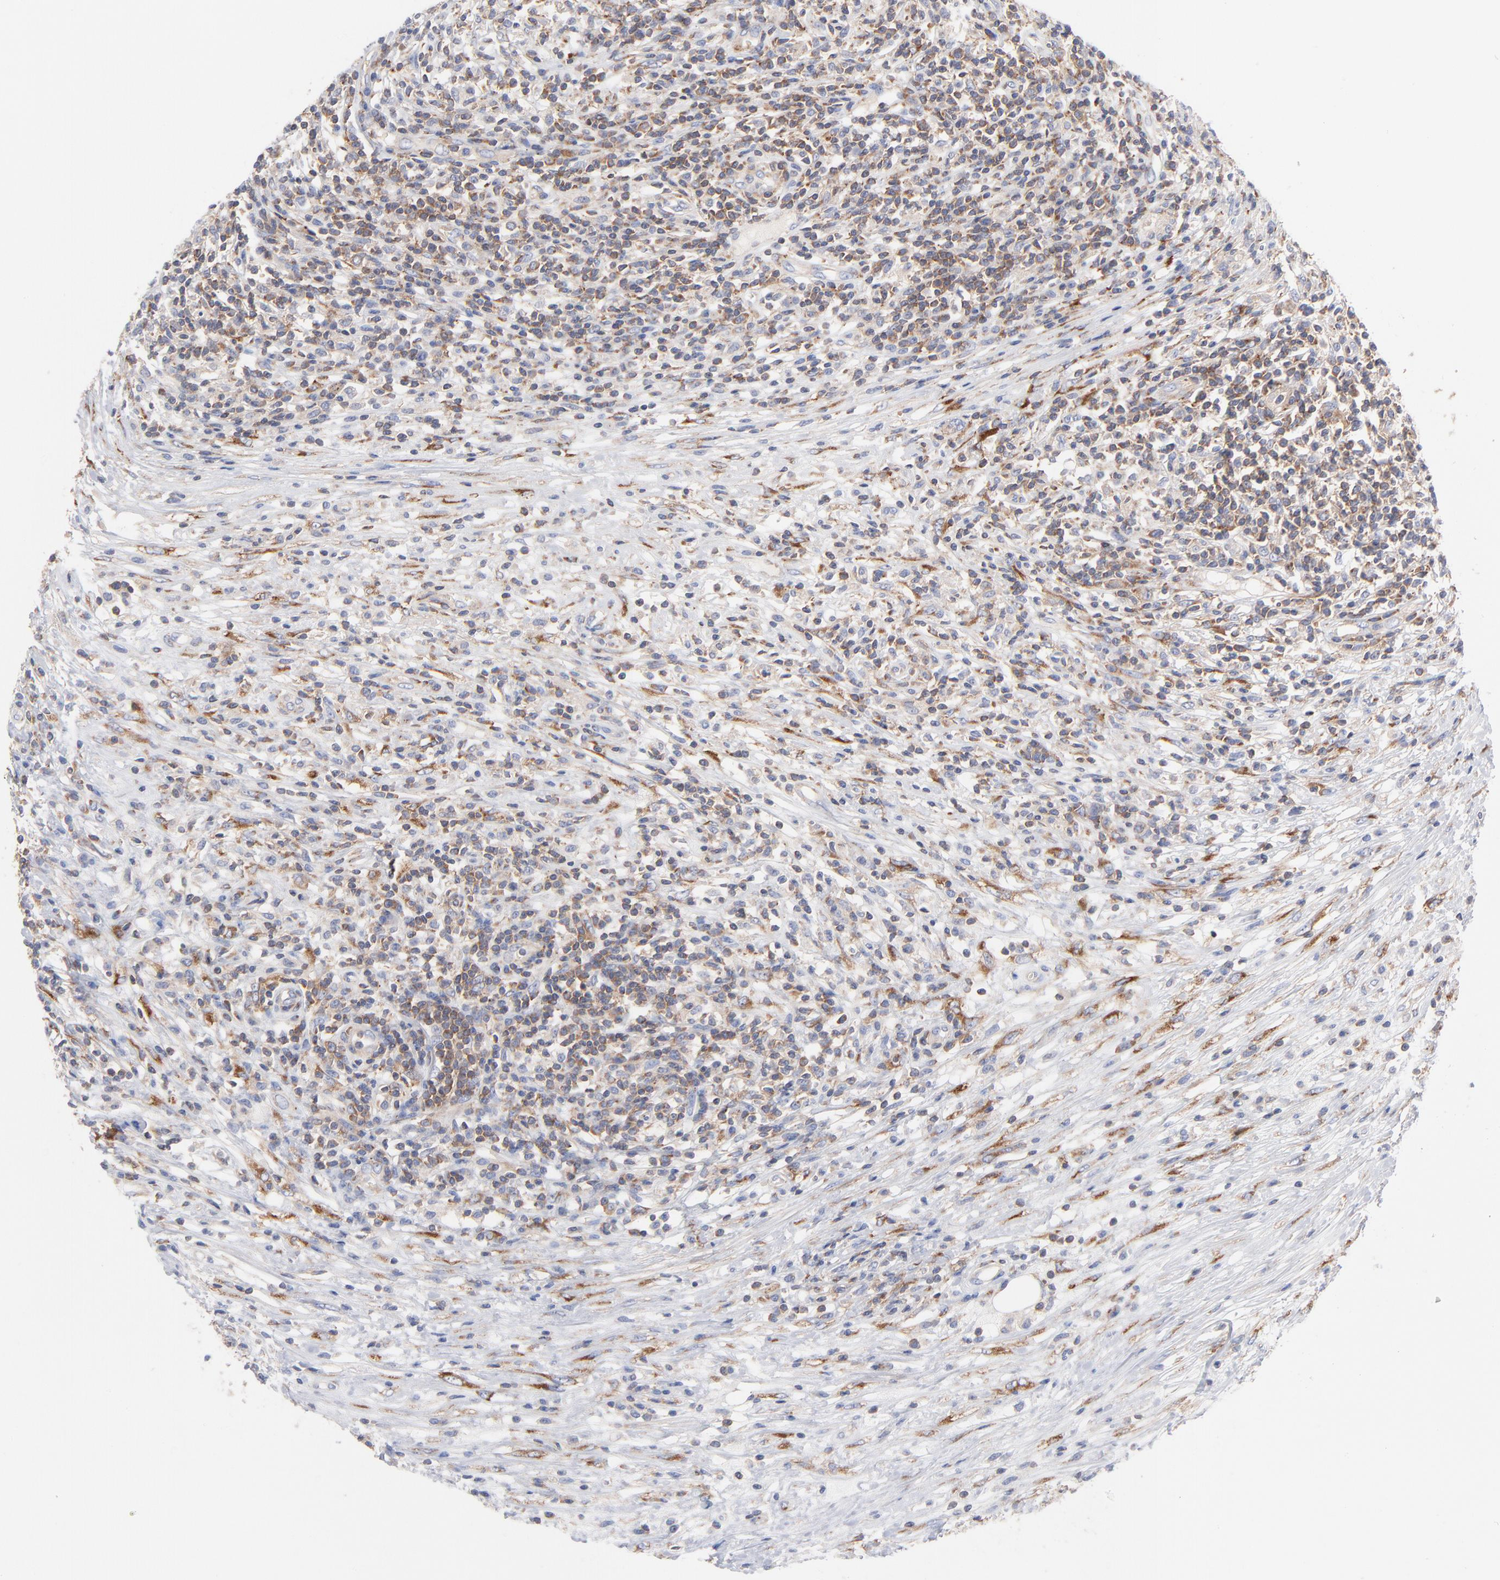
{"staining": {"intensity": "moderate", "quantity": ">75%", "location": "cytoplasmic/membranous"}, "tissue": "lymphoma", "cell_type": "Tumor cells", "image_type": "cancer", "snomed": [{"axis": "morphology", "description": "Malignant lymphoma, non-Hodgkin's type, High grade"}, {"axis": "topography", "description": "Lymph node"}], "caption": "High-magnification brightfield microscopy of malignant lymphoma, non-Hodgkin's type (high-grade) stained with DAB (3,3'-diaminobenzidine) (brown) and counterstained with hematoxylin (blue). tumor cells exhibit moderate cytoplasmic/membranous positivity is appreciated in approximately>75% of cells.", "gene": "SEPTIN6", "patient": {"sex": "female", "age": 84}}